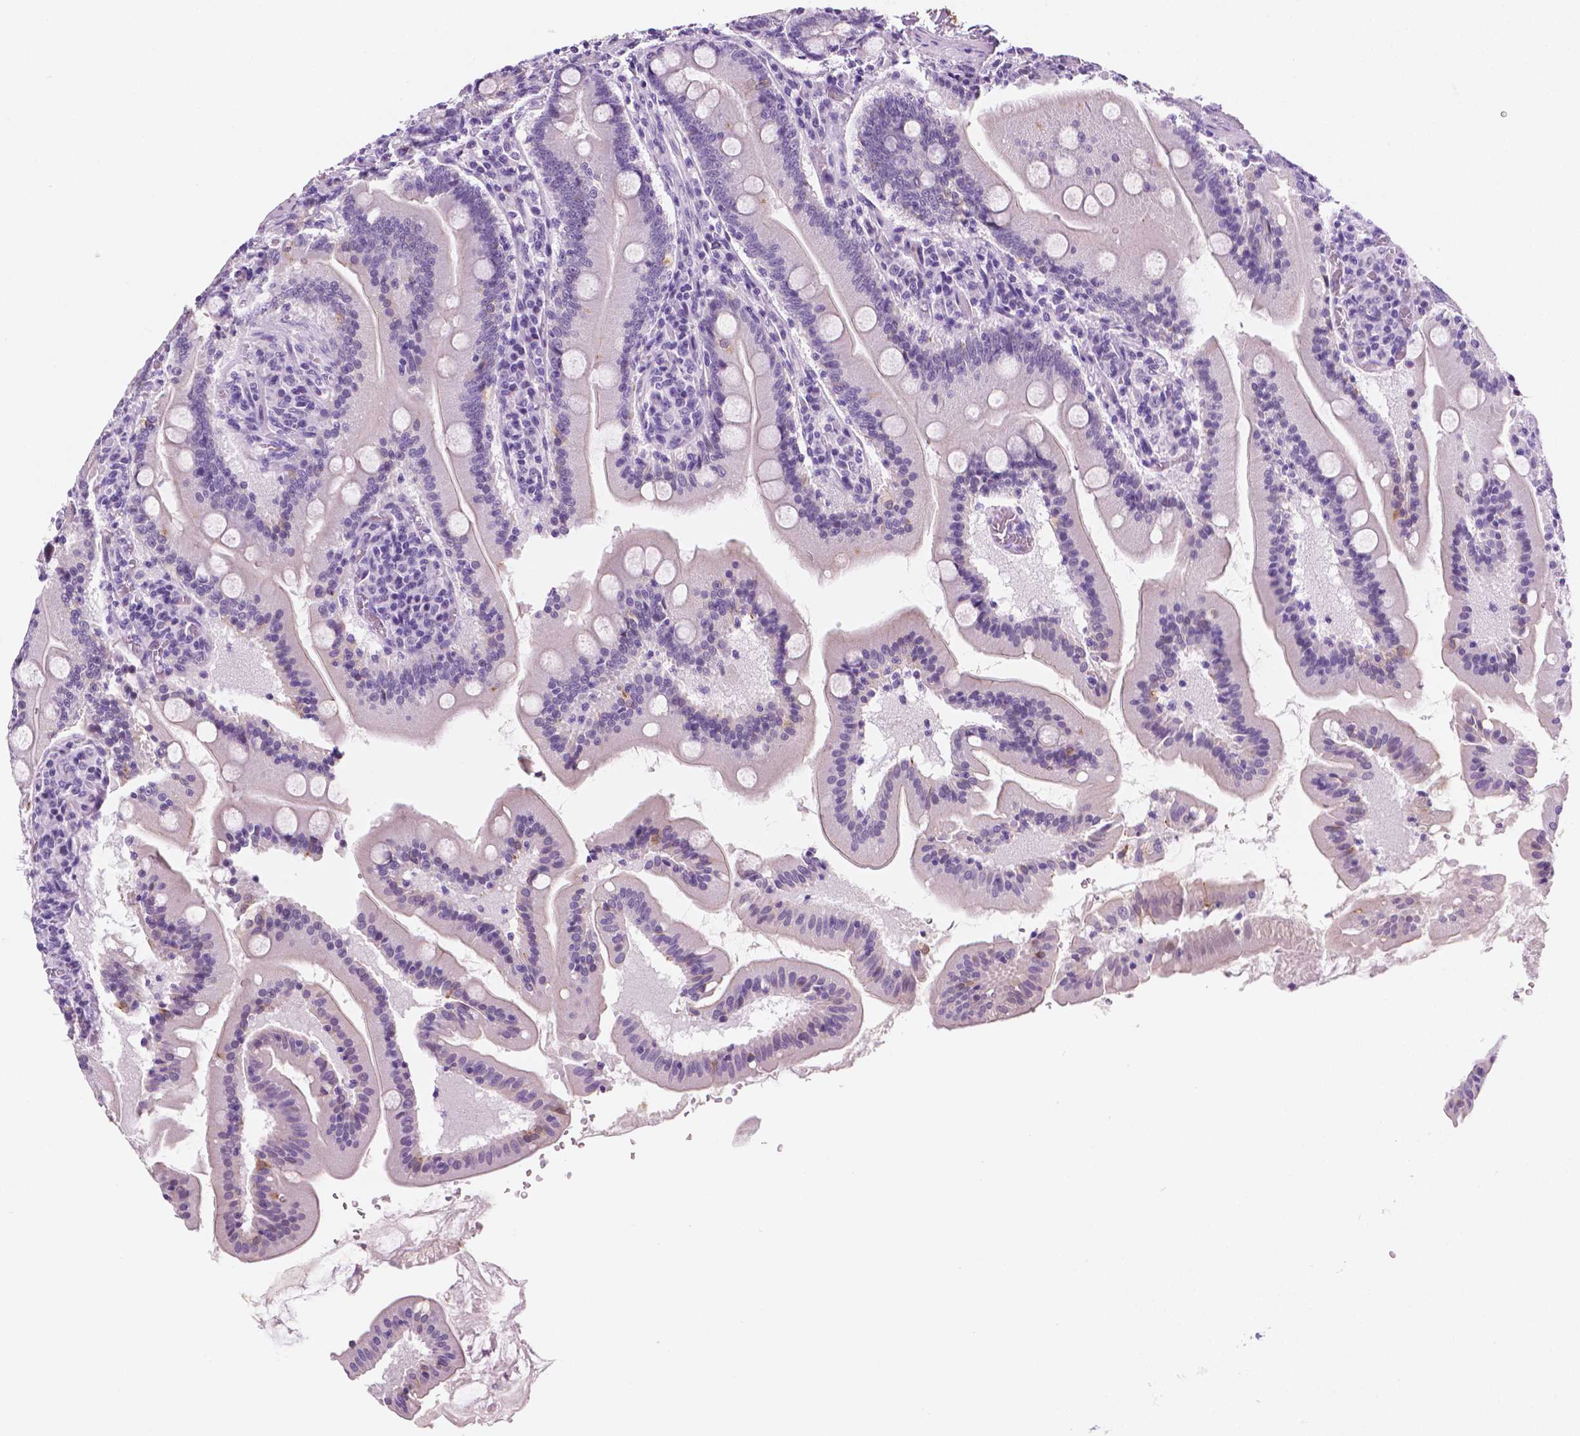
{"staining": {"intensity": "negative", "quantity": "none", "location": "none"}, "tissue": "small intestine", "cell_type": "Glandular cells", "image_type": "normal", "snomed": [{"axis": "morphology", "description": "Normal tissue, NOS"}, {"axis": "topography", "description": "Small intestine"}], "caption": "Histopathology image shows no significant protein expression in glandular cells of normal small intestine.", "gene": "PPL", "patient": {"sex": "male", "age": 37}}